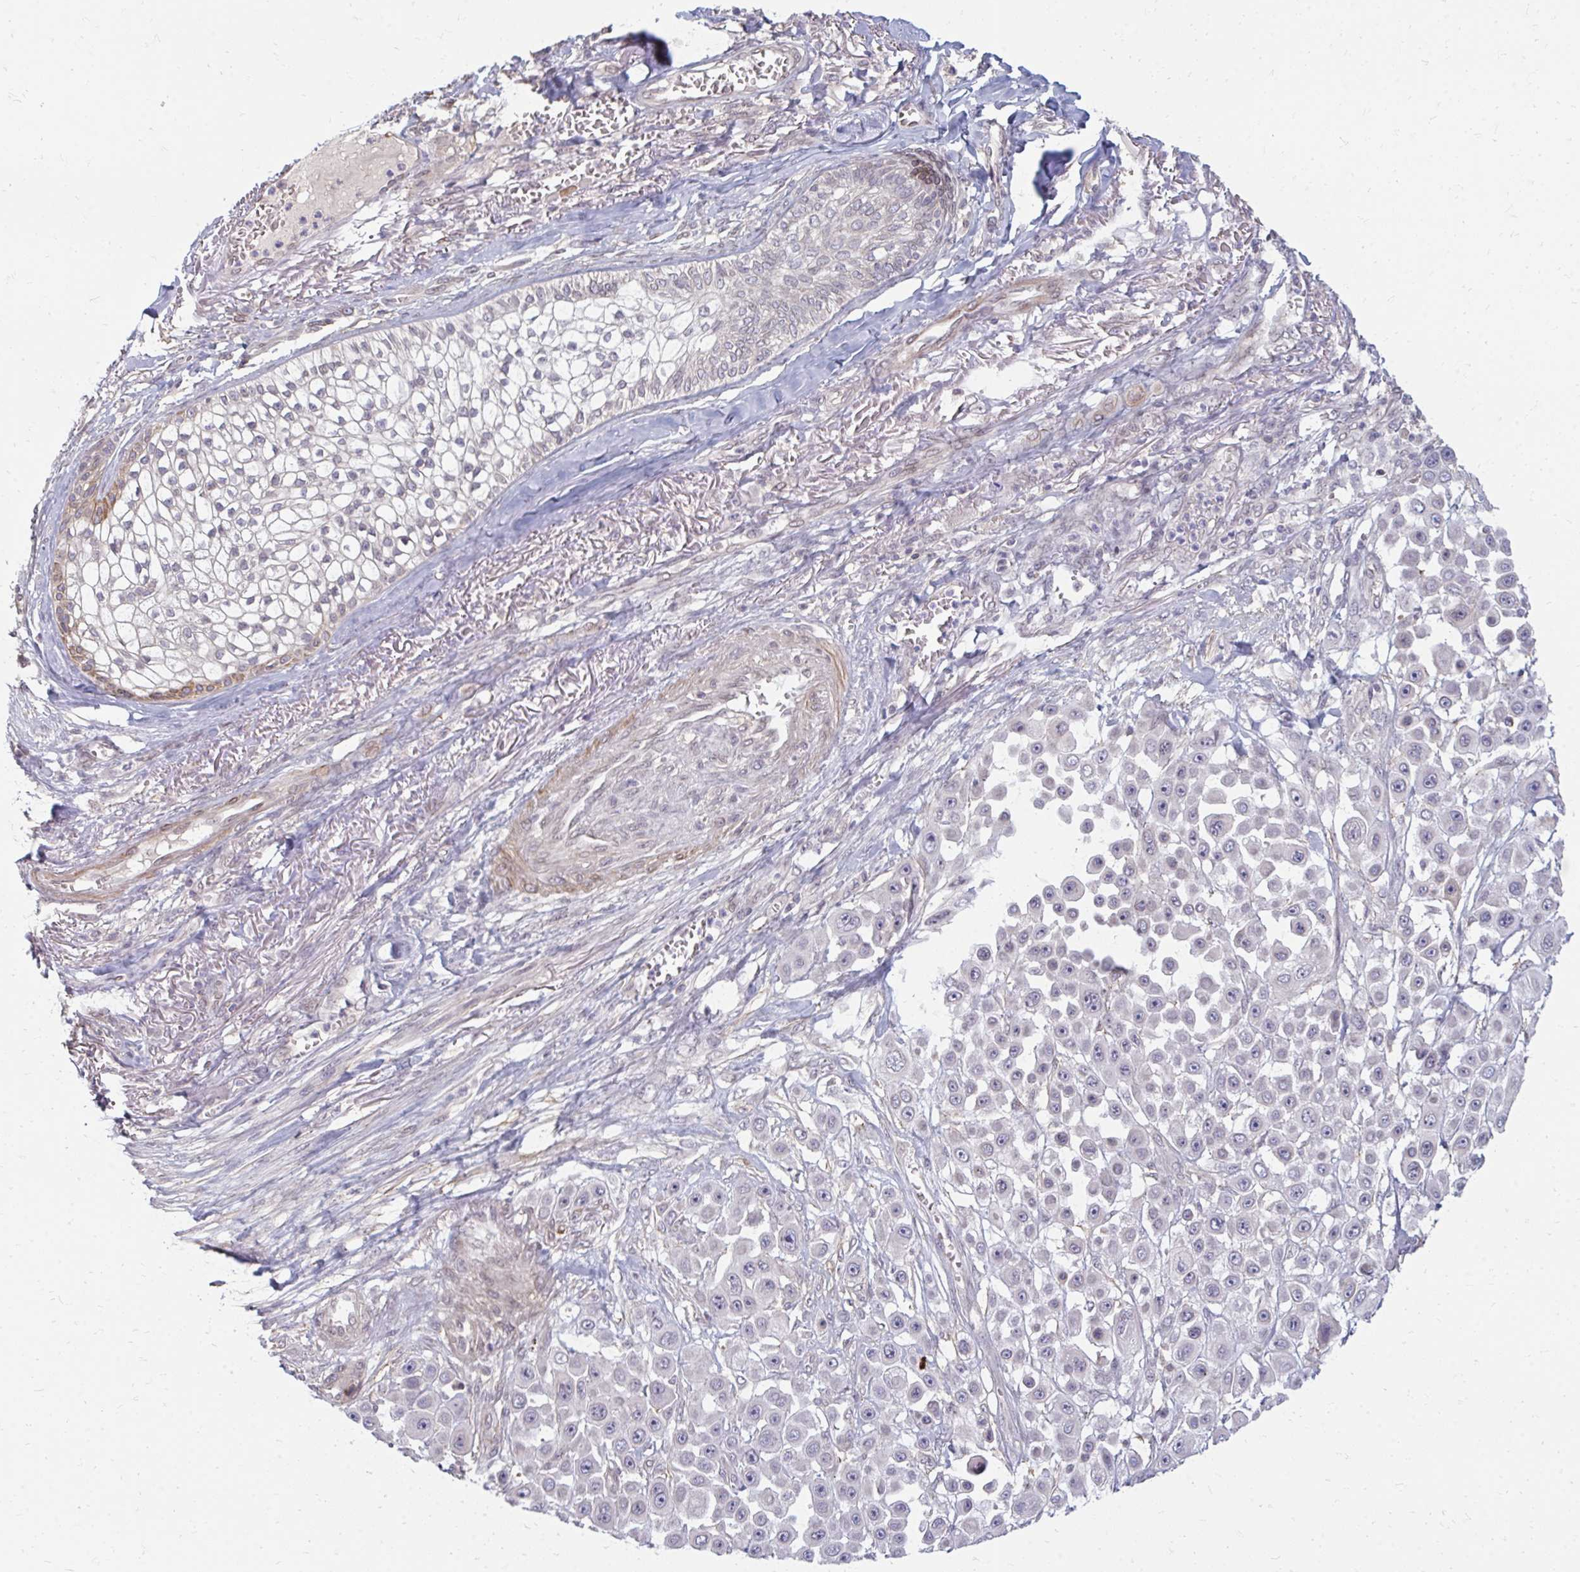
{"staining": {"intensity": "negative", "quantity": "none", "location": "none"}, "tissue": "skin cancer", "cell_type": "Tumor cells", "image_type": "cancer", "snomed": [{"axis": "morphology", "description": "Squamous cell carcinoma, NOS"}, {"axis": "topography", "description": "Skin"}], "caption": "The immunohistochemistry micrograph has no significant expression in tumor cells of skin cancer tissue.", "gene": "GPC5", "patient": {"sex": "male", "age": 67}}